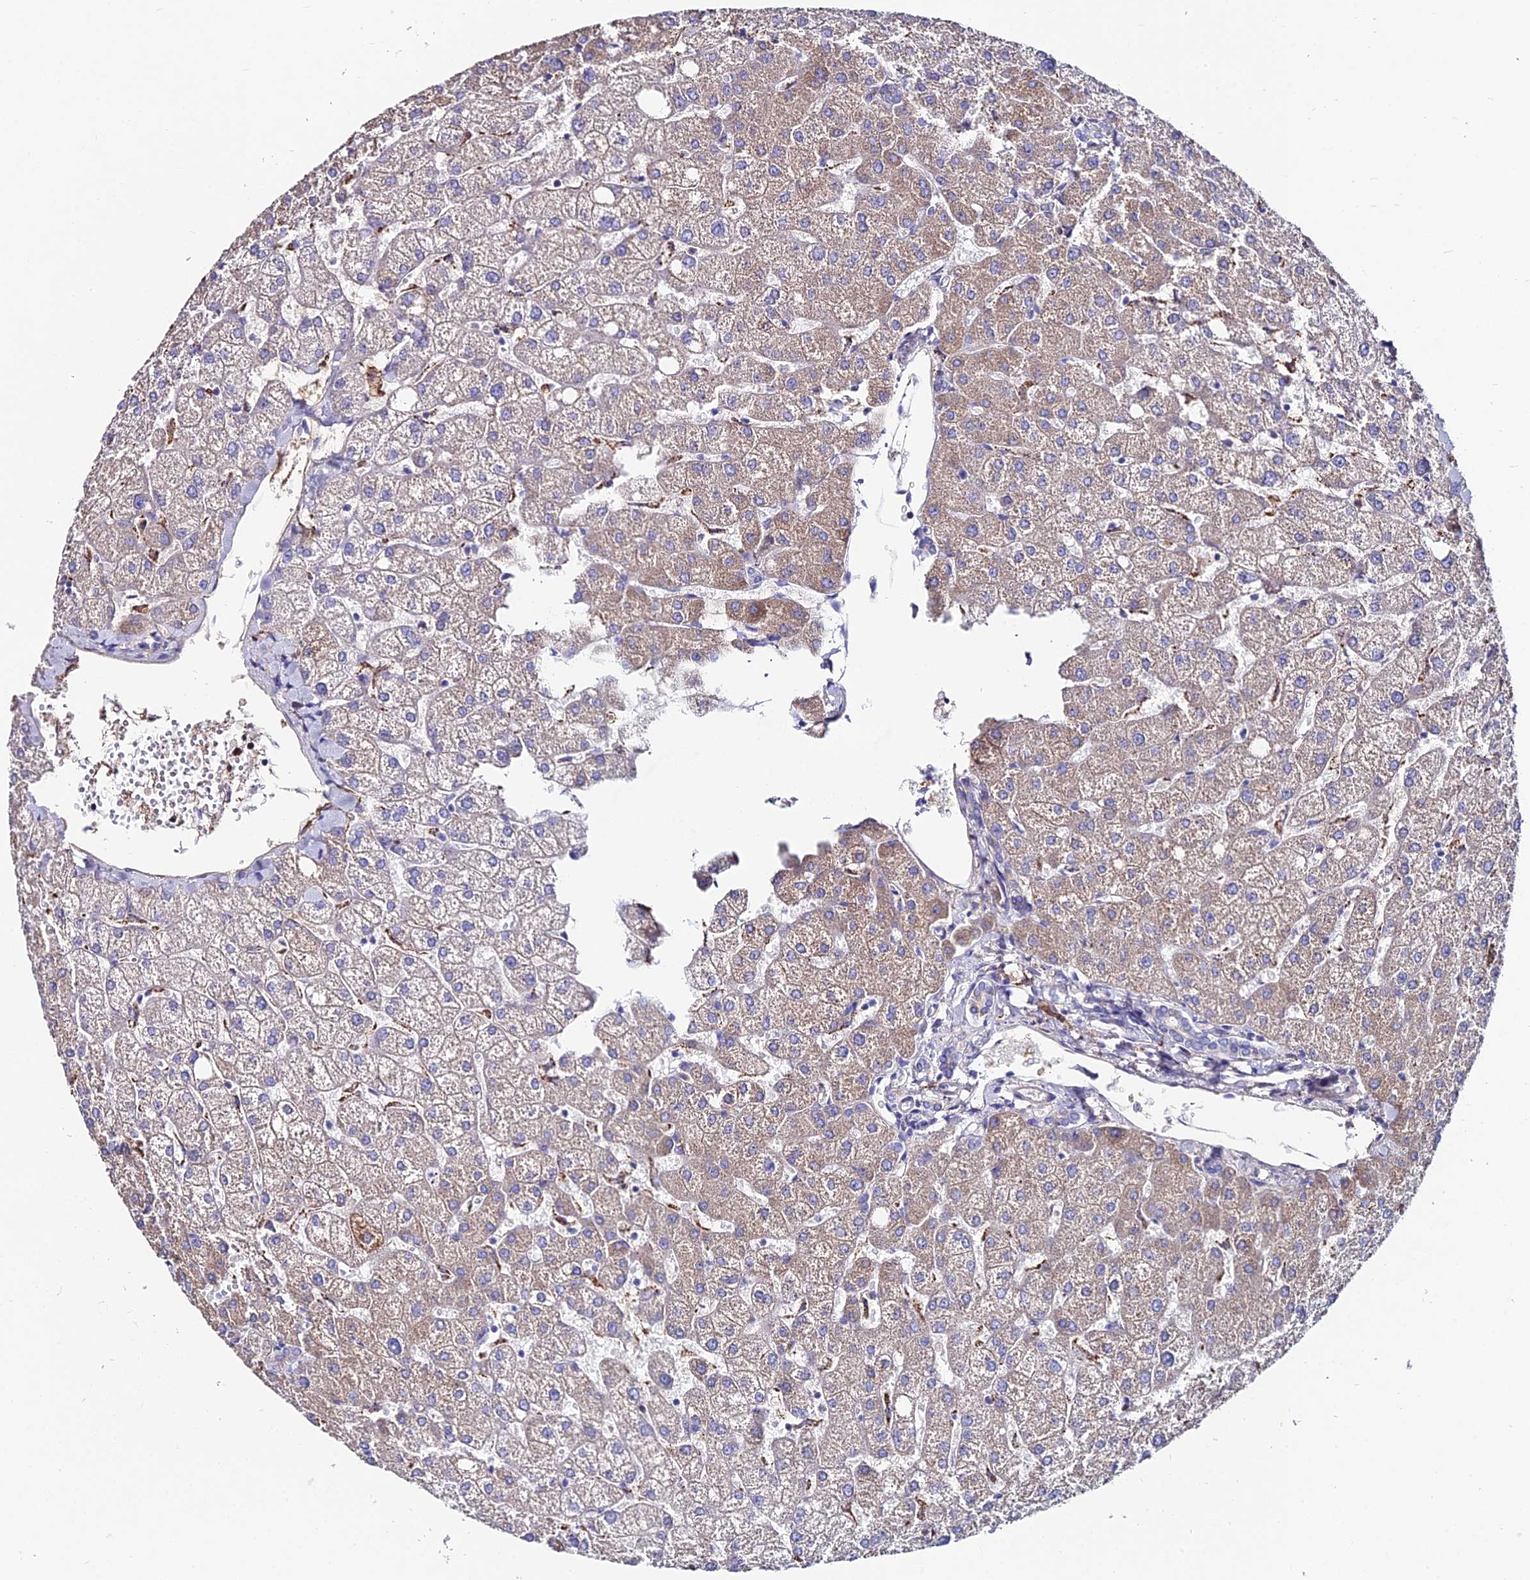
{"staining": {"intensity": "negative", "quantity": "none", "location": "none"}, "tissue": "liver", "cell_type": "Cholangiocytes", "image_type": "normal", "snomed": [{"axis": "morphology", "description": "Normal tissue, NOS"}, {"axis": "topography", "description": "Liver"}], "caption": "Normal liver was stained to show a protein in brown. There is no significant expression in cholangiocytes.", "gene": "SLC25A16", "patient": {"sex": "female", "age": 54}}